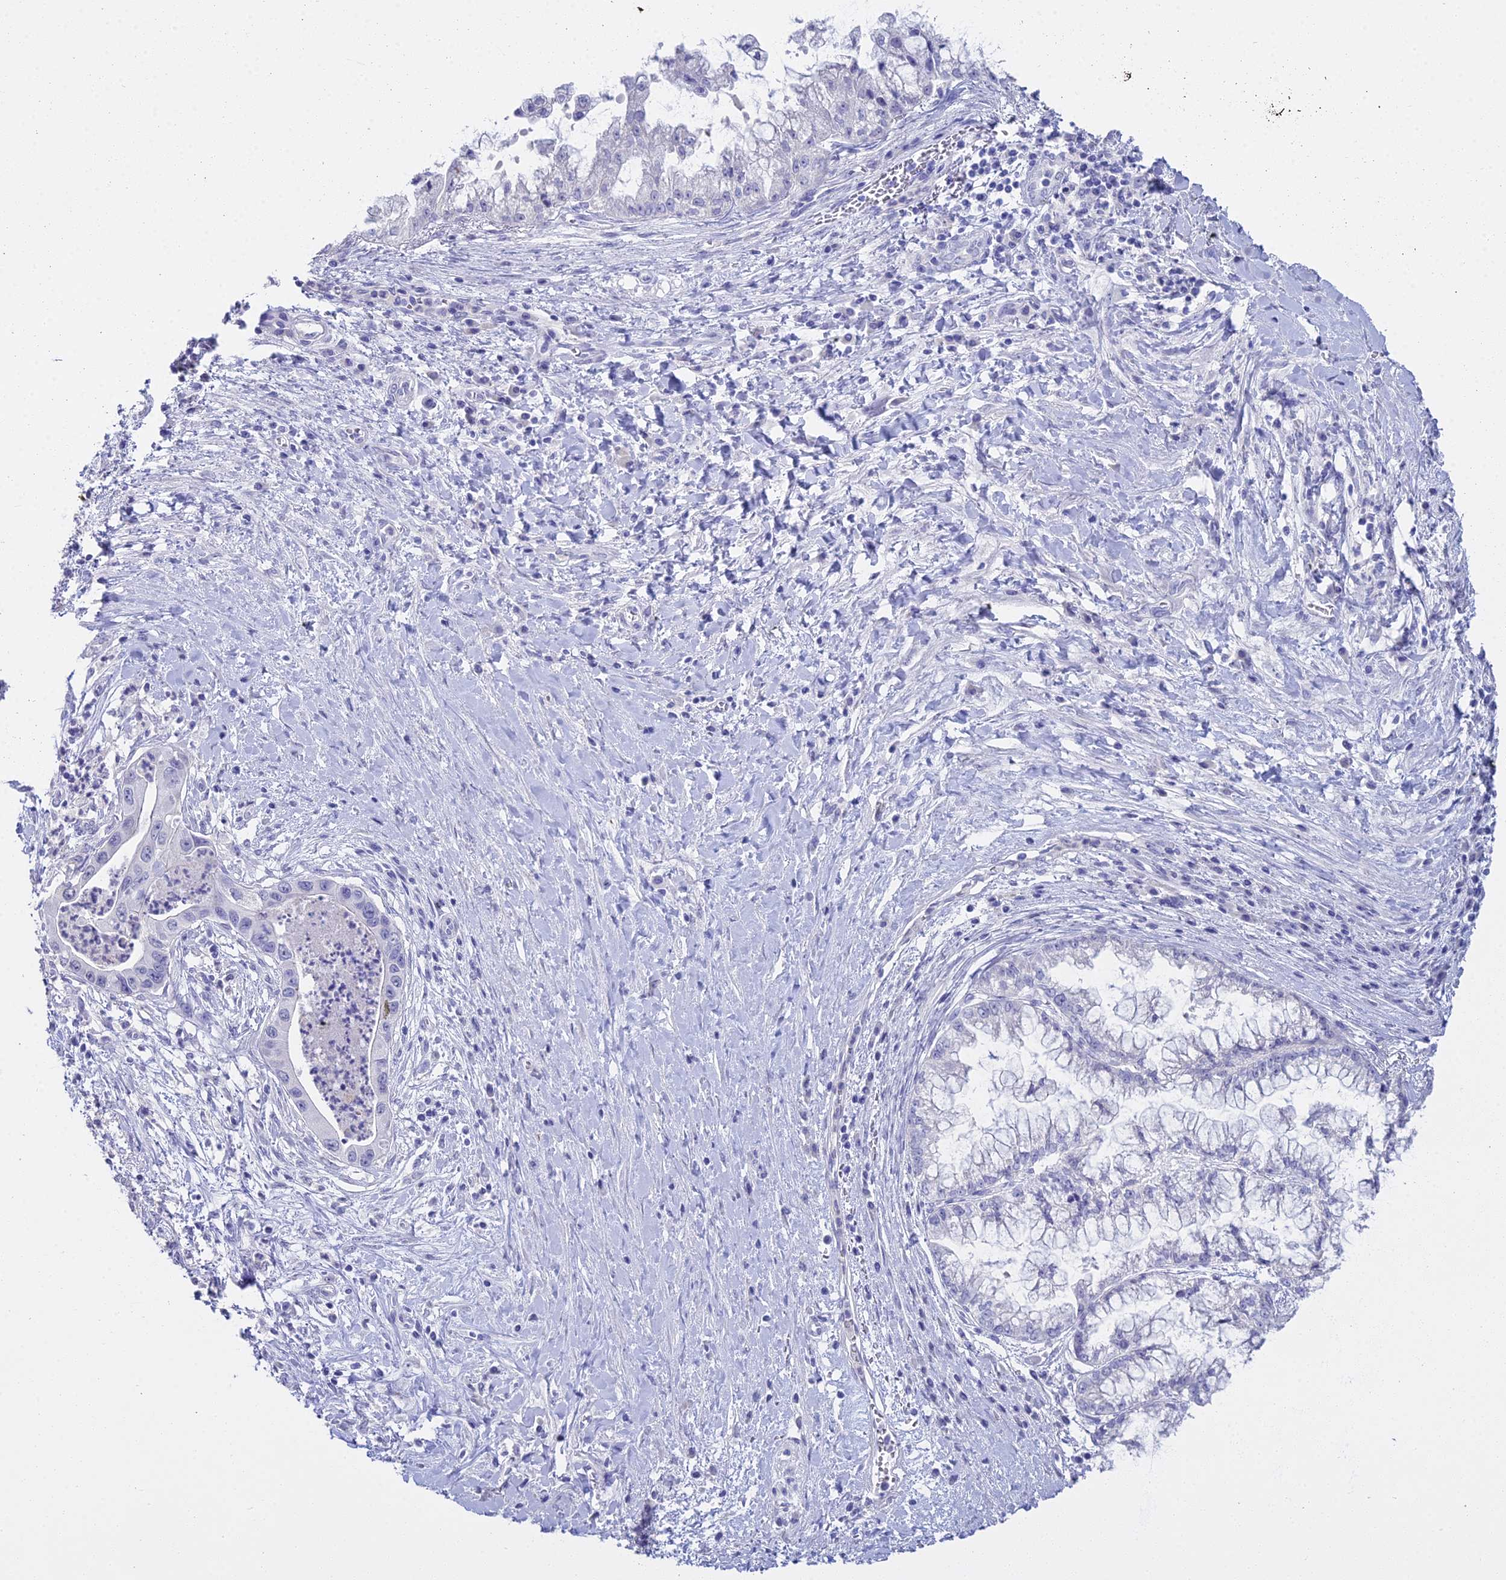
{"staining": {"intensity": "negative", "quantity": "none", "location": "none"}, "tissue": "pancreatic cancer", "cell_type": "Tumor cells", "image_type": "cancer", "snomed": [{"axis": "morphology", "description": "Adenocarcinoma, NOS"}, {"axis": "topography", "description": "Pancreas"}], "caption": "Pancreatic cancer was stained to show a protein in brown. There is no significant positivity in tumor cells. (DAB (3,3'-diaminobenzidine) immunohistochemistry, high magnification).", "gene": "S100A7", "patient": {"sex": "male", "age": 73}}